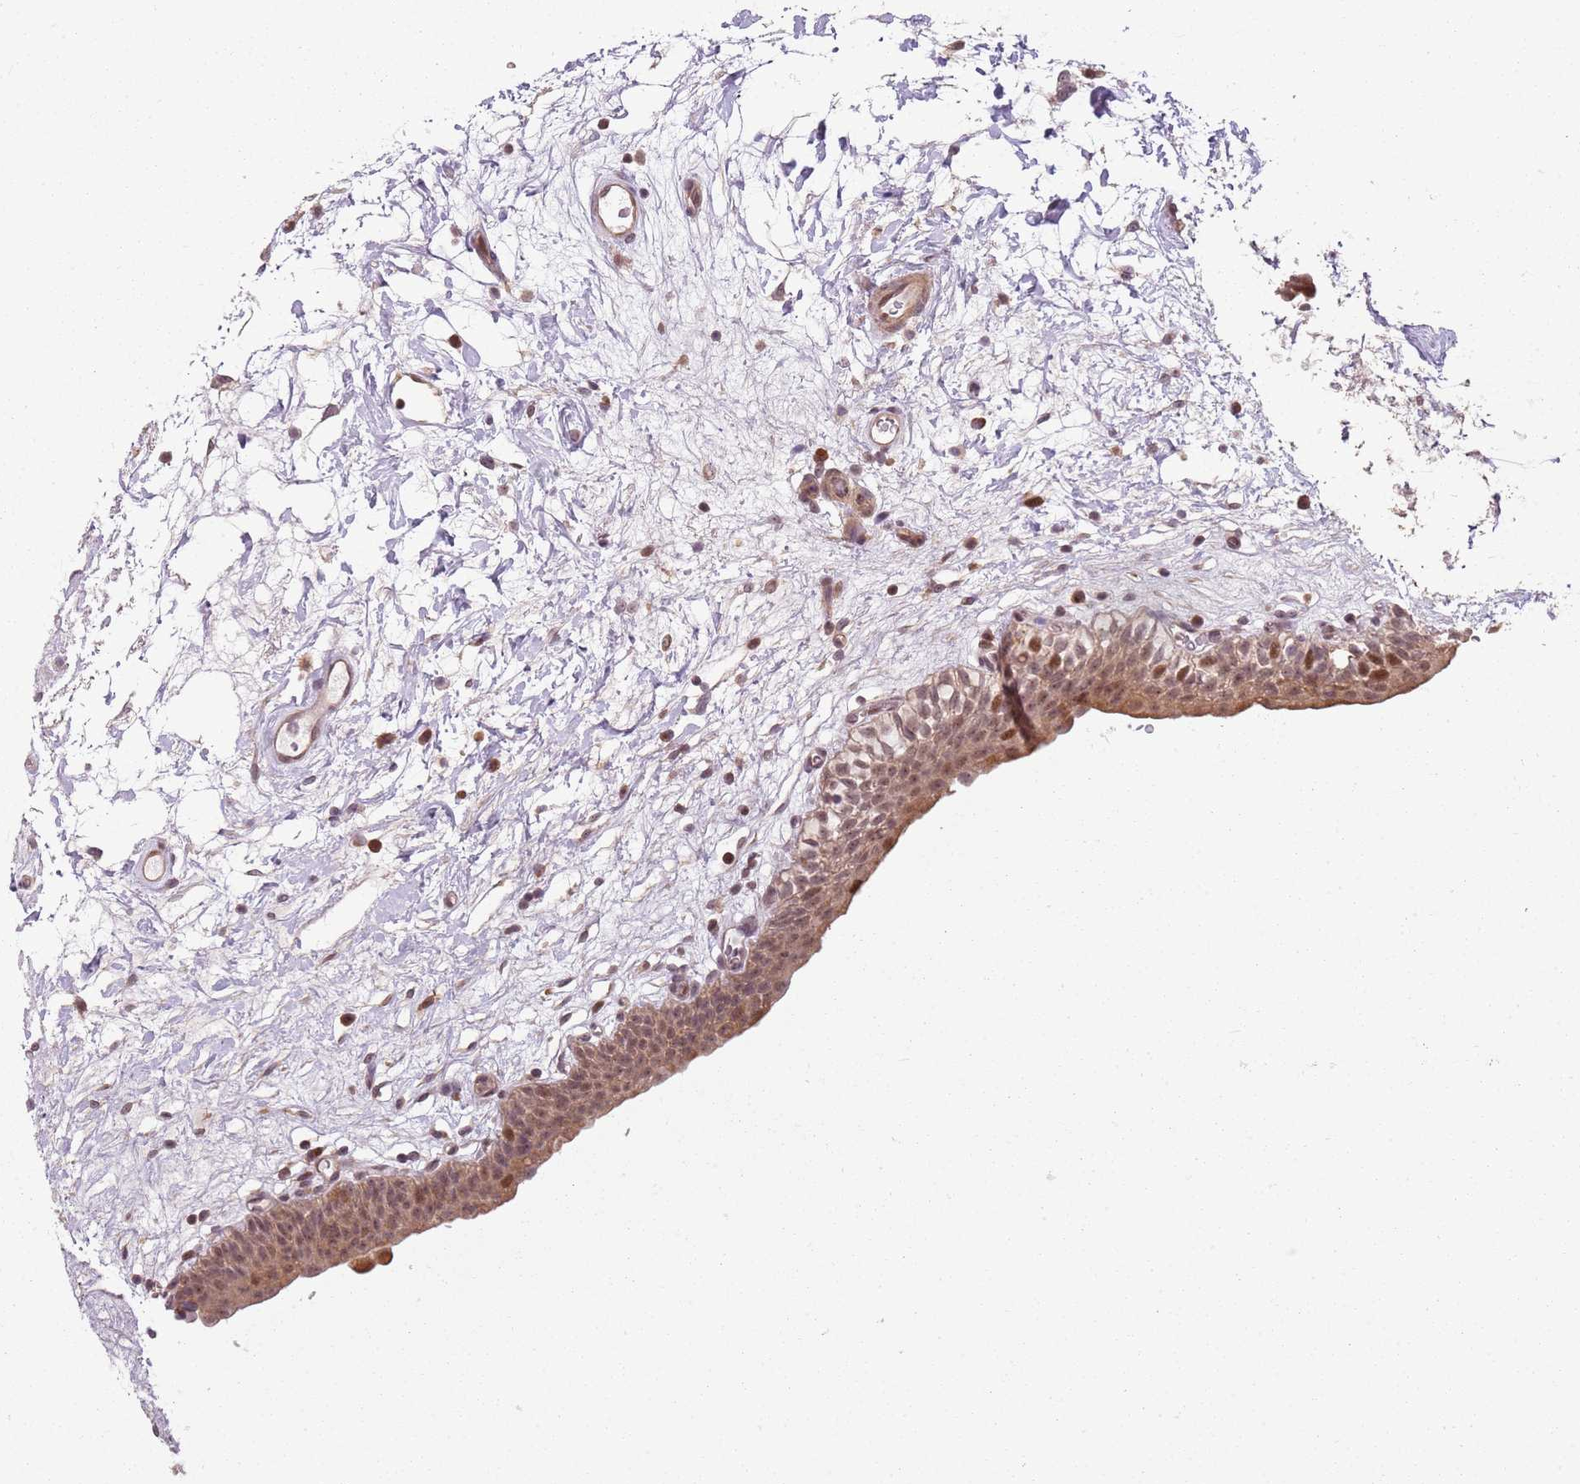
{"staining": {"intensity": "moderate", "quantity": ">75%", "location": "cytoplasmic/membranous,nuclear"}, "tissue": "urinary bladder", "cell_type": "Urothelial cells", "image_type": "normal", "snomed": [{"axis": "morphology", "description": "Normal tissue, NOS"}, {"axis": "topography", "description": "Urinary bladder"}], "caption": "Protein expression analysis of normal urinary bladder displays moderate cytoplasmic/membranous,nuclear positivity in approximately >75% of urothelial cells.", "gene": "CHURC1", "patient": {"sex": "male", "age": 83}}